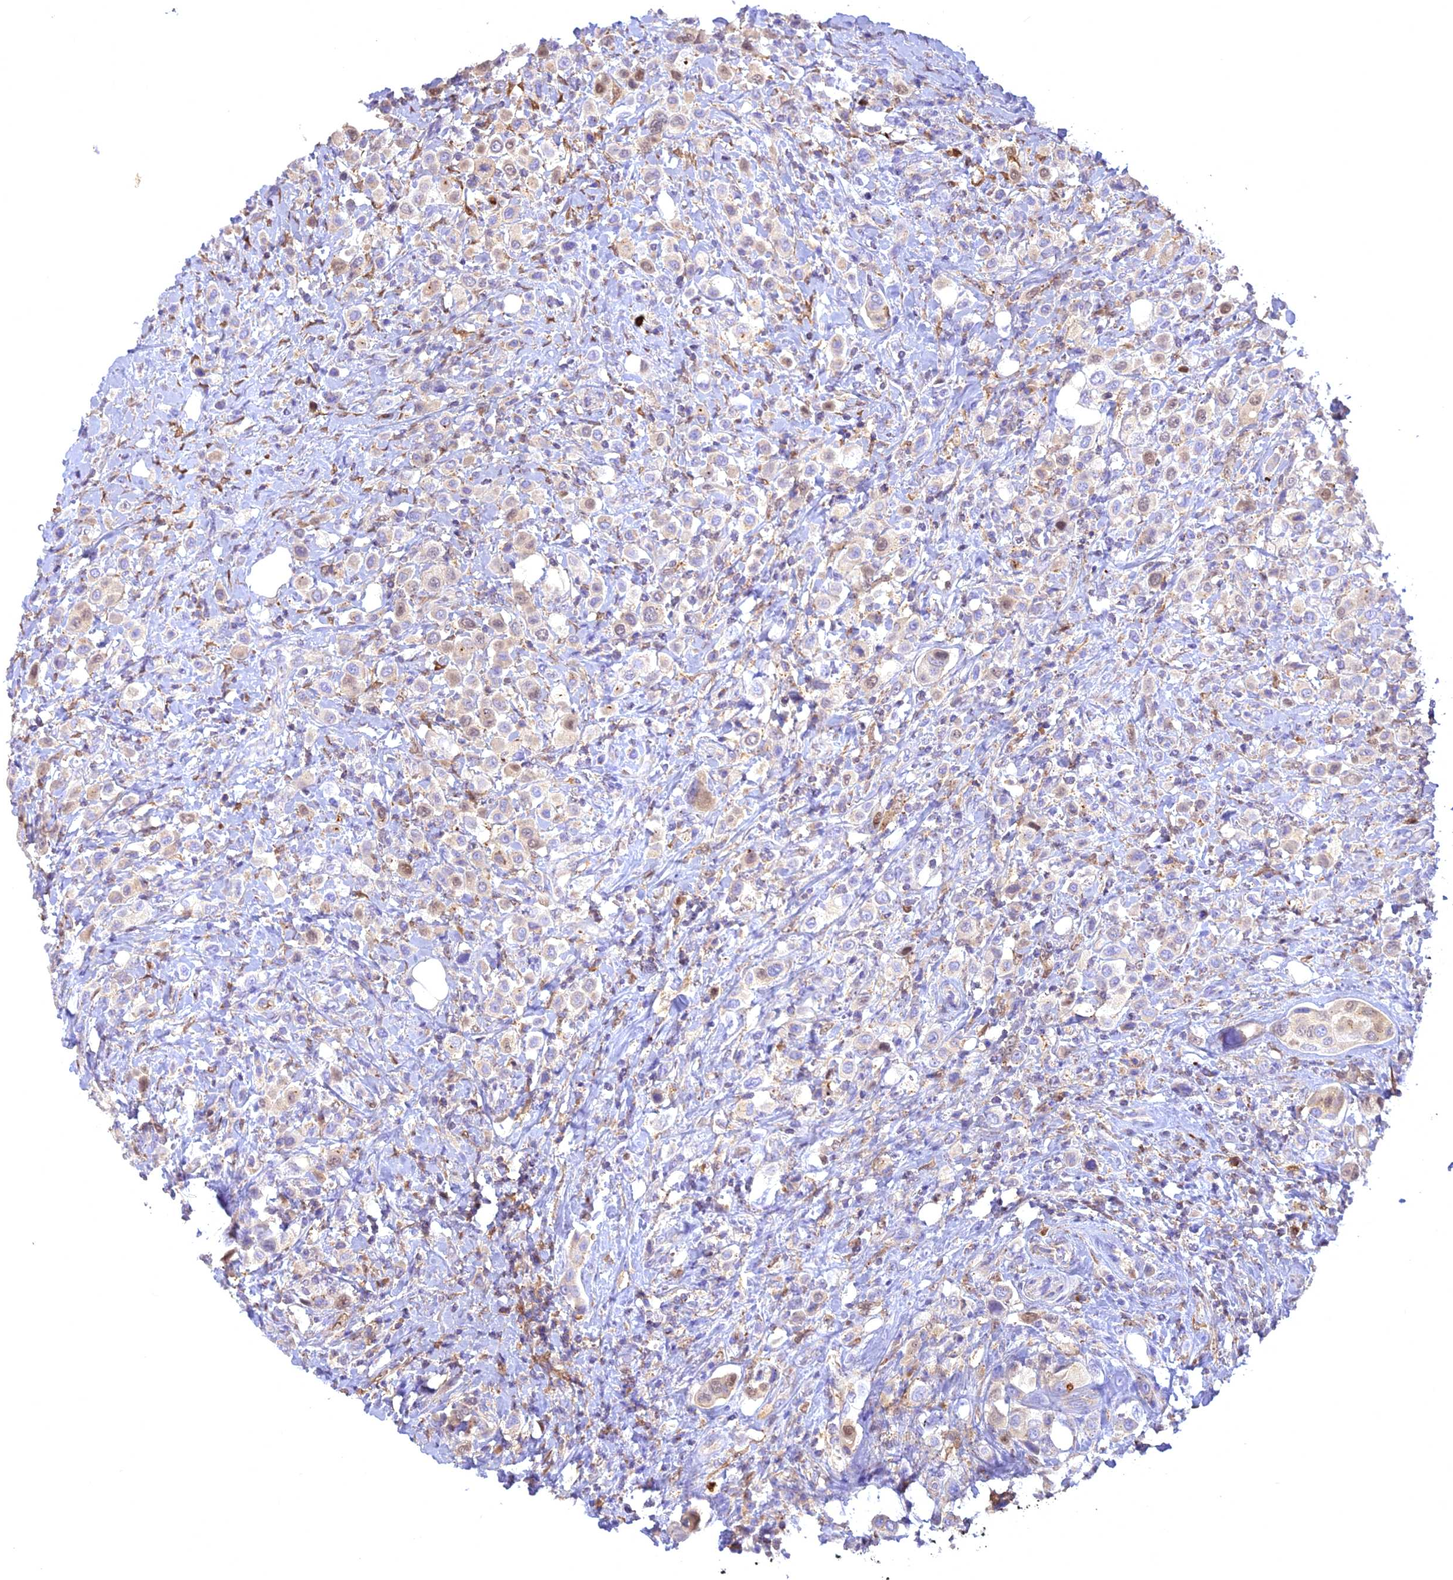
{"staining": {"intensity": "weak", "quantity": "<25%", "location": "nuclear"}, "tissue": "urothelial cancer", "cell_type": "Tumor cells", "image_type": "cancer", "snomed": [{"axis": "morphology", "description": "Urothelial carcinoma, High grade"}, {"axis": "topography", "description": "Urinary bladder"}], "caption": "An image of human high-grade urothelial carcinoma is negative for staining in tumor cells. (Stains: DAB IHC with hematoxylin counter stain, Microscopy: brightfield microscopy at high magnification).", "gene": "CENPV", "patient": {"sex": "male", "age": 50}}